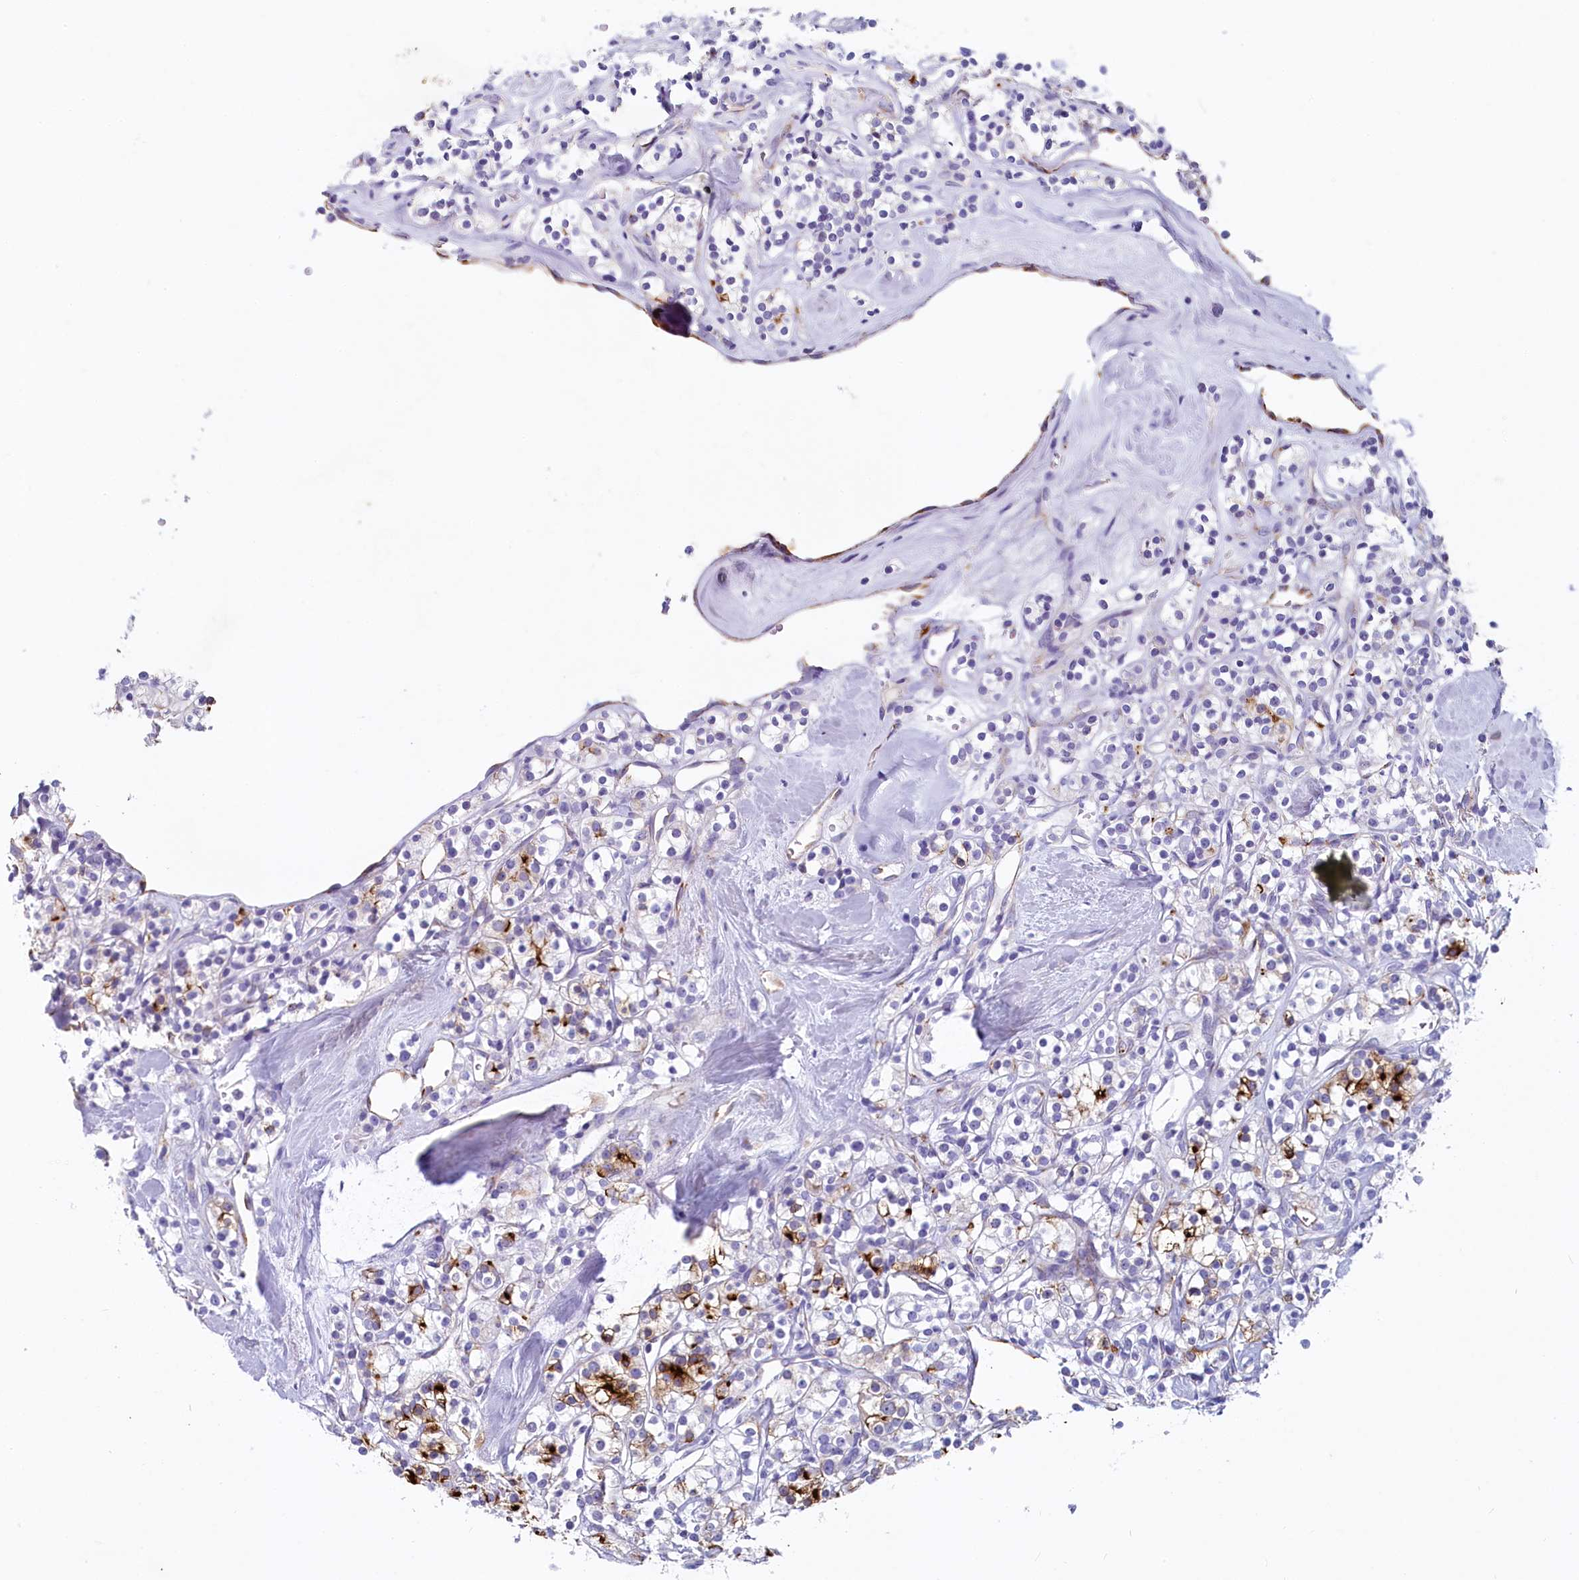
{"staining": {"intensity": "strong", "quantity": "<25%", "location": "cytoplasmic/membranous"}, "tissue": "renal cancer", "cell_type": "Tumor cells", "image_type": "cancer", "snomed": [{"axis": "morphology", "description": "Adenocarcinoma, NOS"}, {"axis": "topography", "description": "Kidney"}], "caption": "IHC (DAB) staining of renal cancer (adenocarcinoma) exhibits strong cytoplasmic/membranous protein expression in approximately <25% of tumor cells.", "gene": "INSC", "patient": {"sex": "male", "age": 77}}